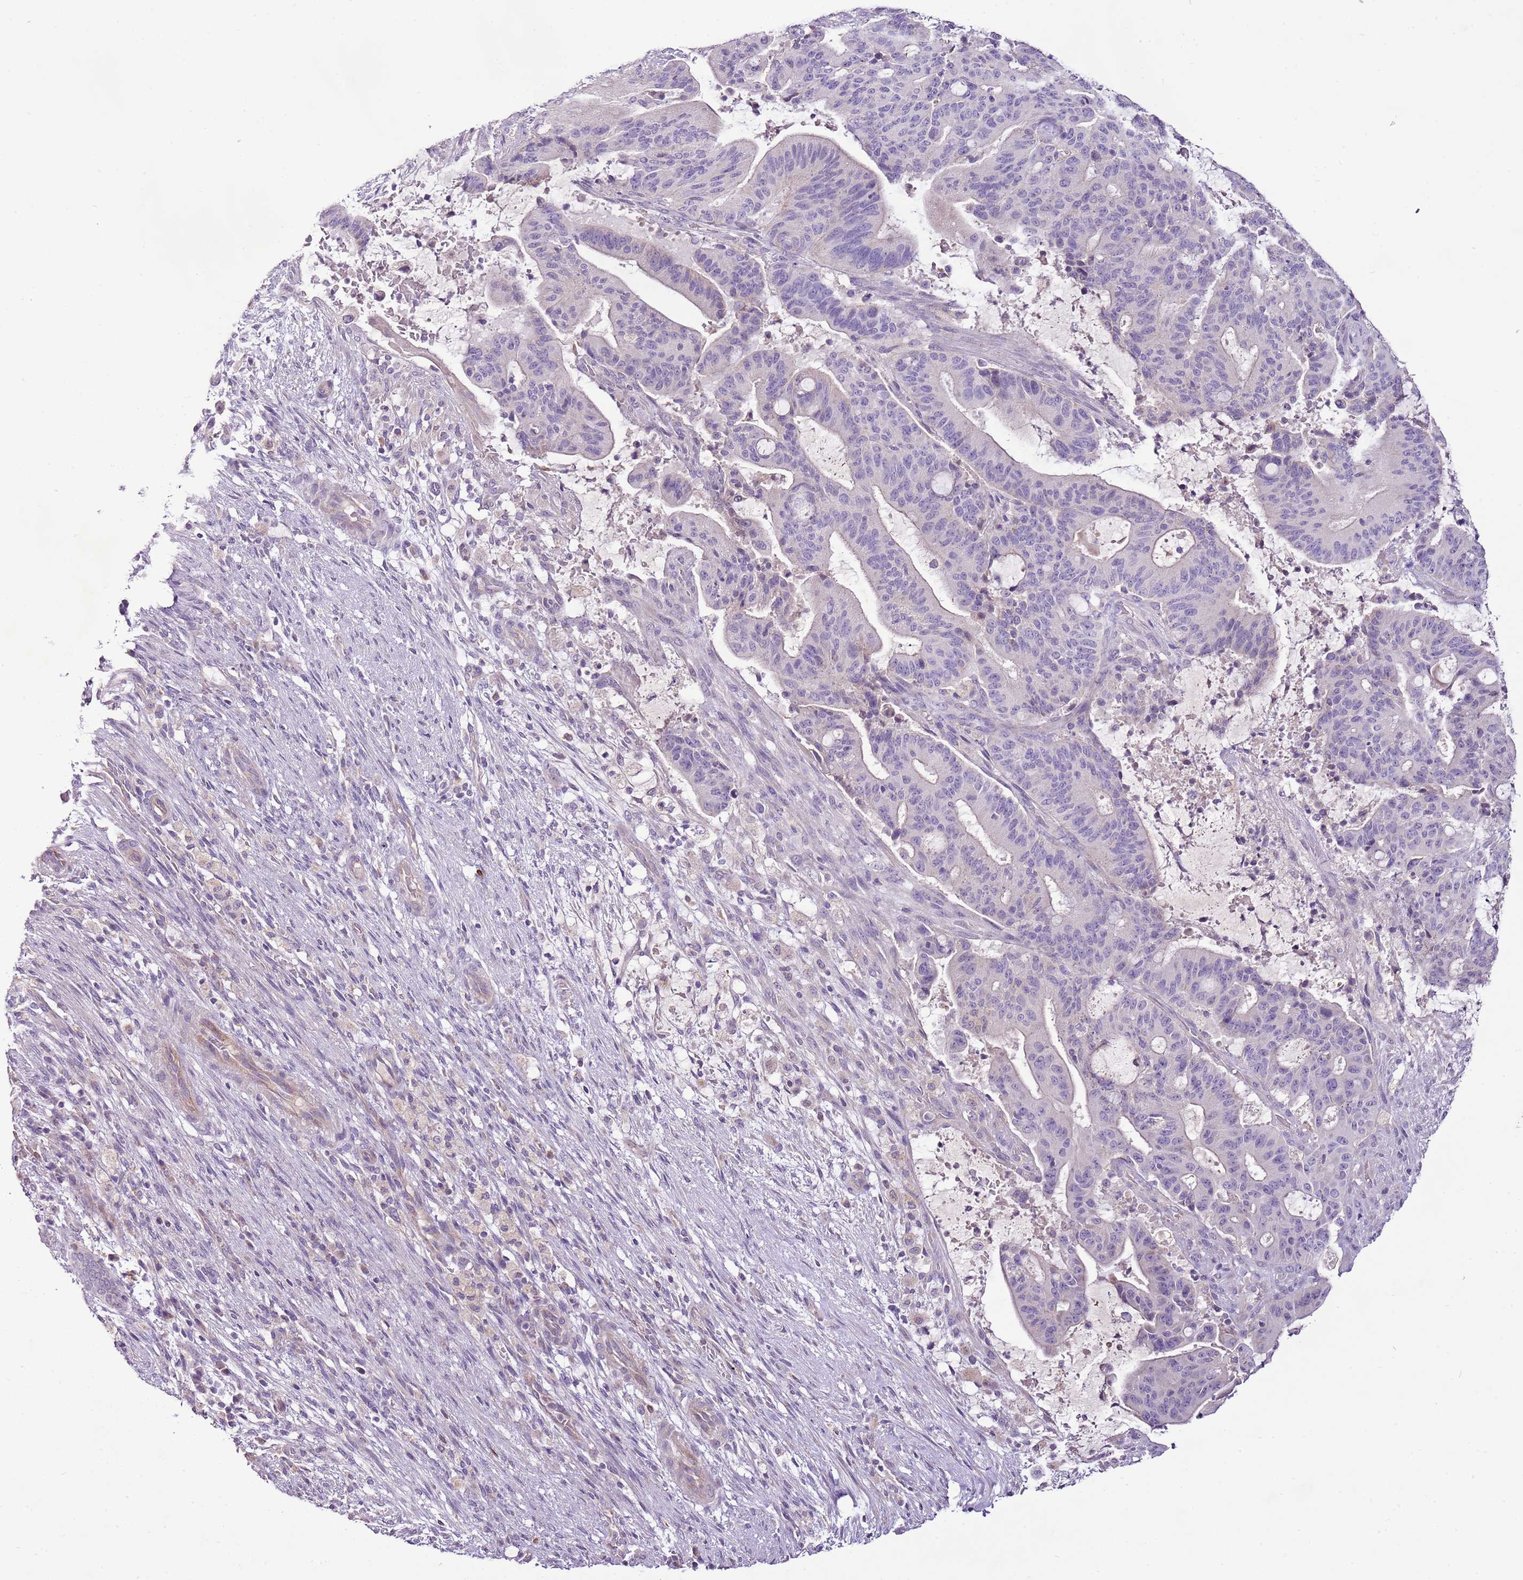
{"staining": {"intensity": "negative", "quantity": "none", "location": "none"}, "tissue": "liver cancer", "cell_type": "Tumor cells", "image_type": "cancer", "snomed": [{"axis": "morphology", "description": "Normal tissue, NOS"}, {"axis": "morphology", "description": "Cholangiocarcinoma"}, {"axis": "topography", "description": "Liver"}, {"axis": "topography", "description": "Peripheral nerve tissue"}], "caption": "IHC photomicrograph of neoplastic tissue: human liver cholangiocarcinoma stained with DAB (3,3'-diaminobenzidine) shows no significant protein staining in tumor cells.", "gene": "CMKLR1", "patient": {"sex": "female", "age": 73}}